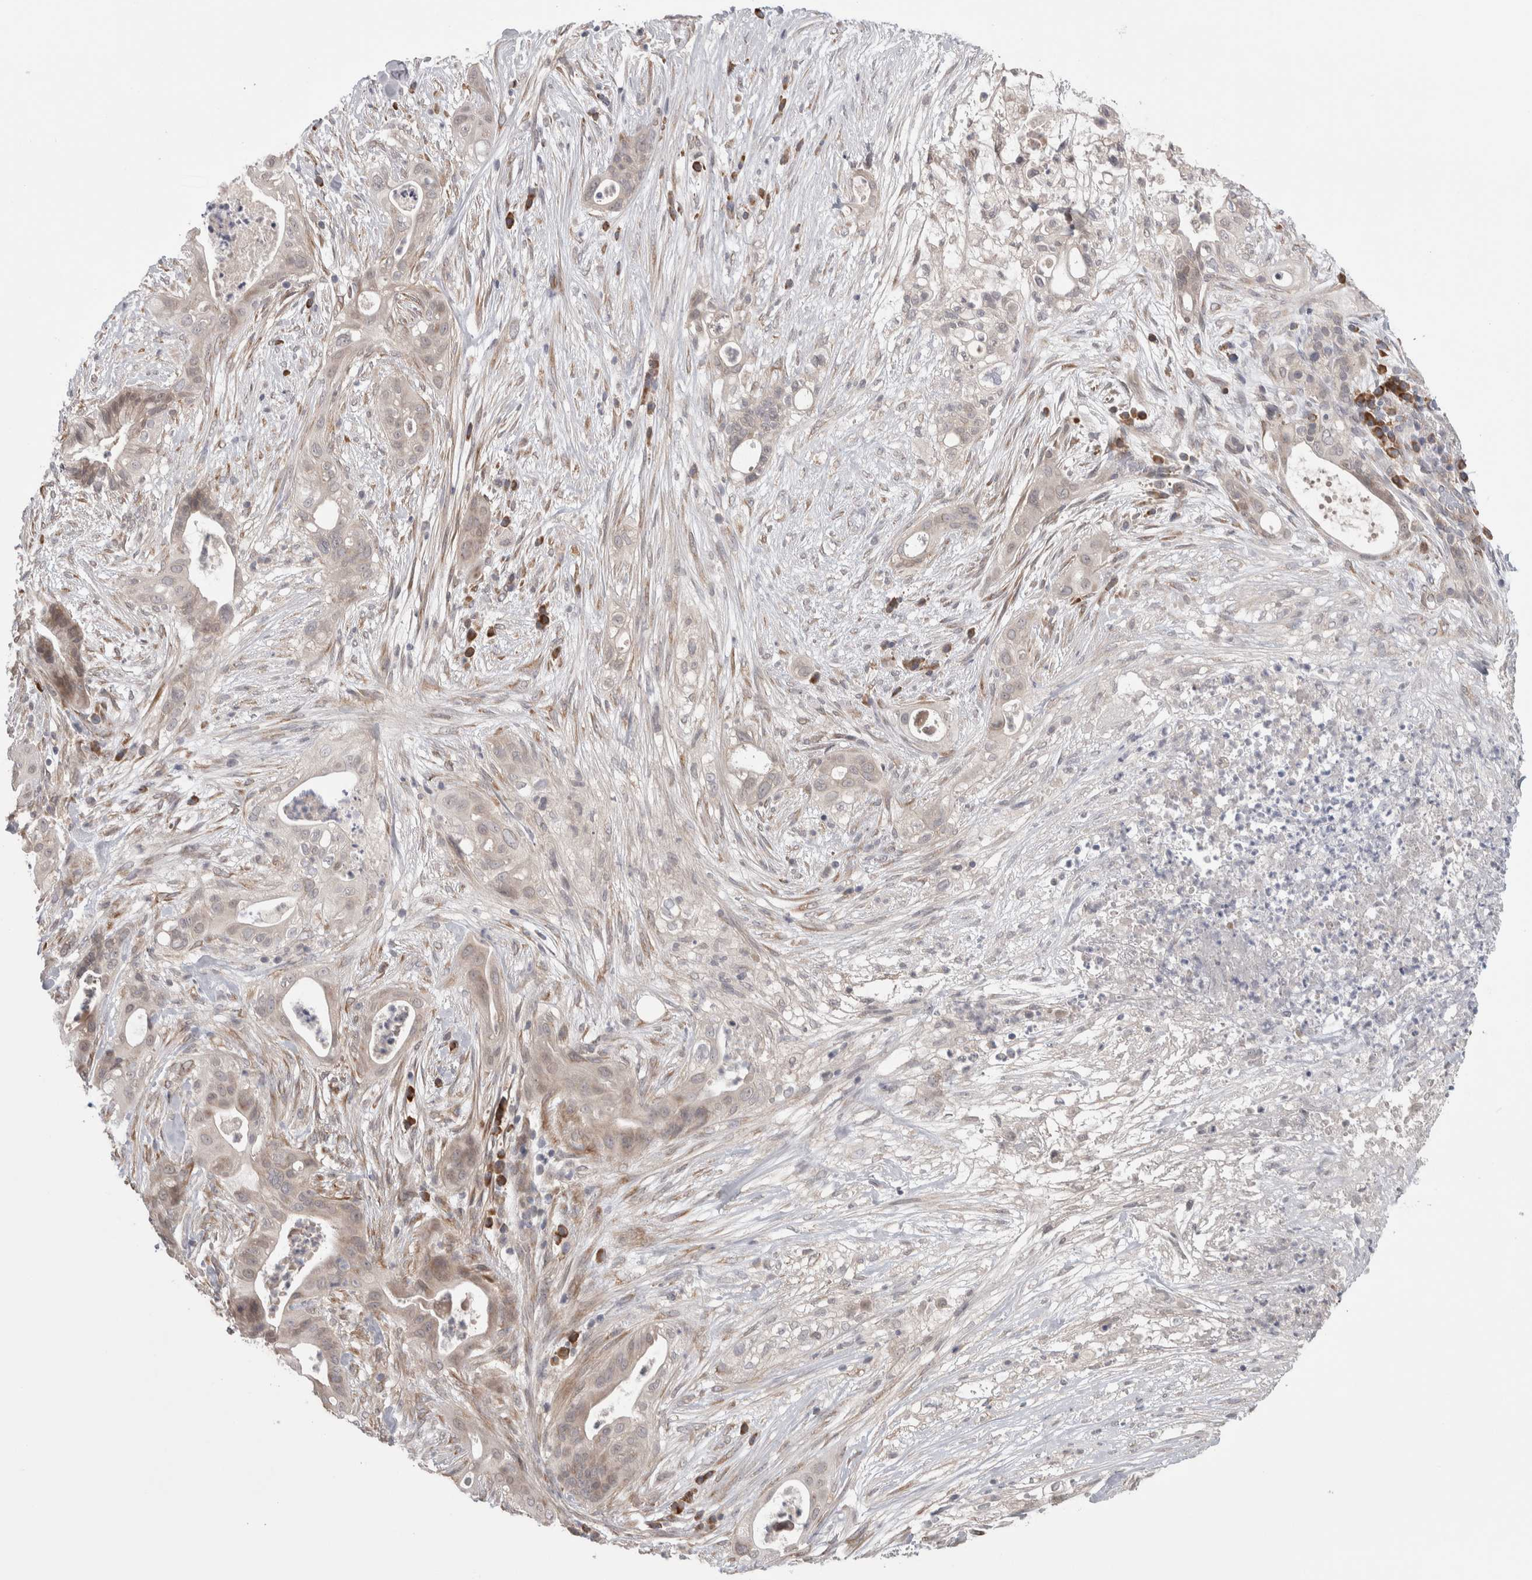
{"staining": {"intensity": "weak", "quantity": "<25%", "location": "cytoplasmic/membranous"}, "tissue": "pancreatic cancer", "cell_type": "Tumor cells", "image_type": "cancer", "snomed": [{"axis": "morphology", "description": "Adenocarcinoma, NOS"}, {"axis": "topography", "description": "Pancreas"}], "caption": "DAB (3,3'-diaminobenzidine) immunohistochemical staining of human adenocarcinoma (pancreatic) exhibits no significant positivity in tumor cells.", "gene": "CUL2", "patient": {"sex": "male", "age": 58}}